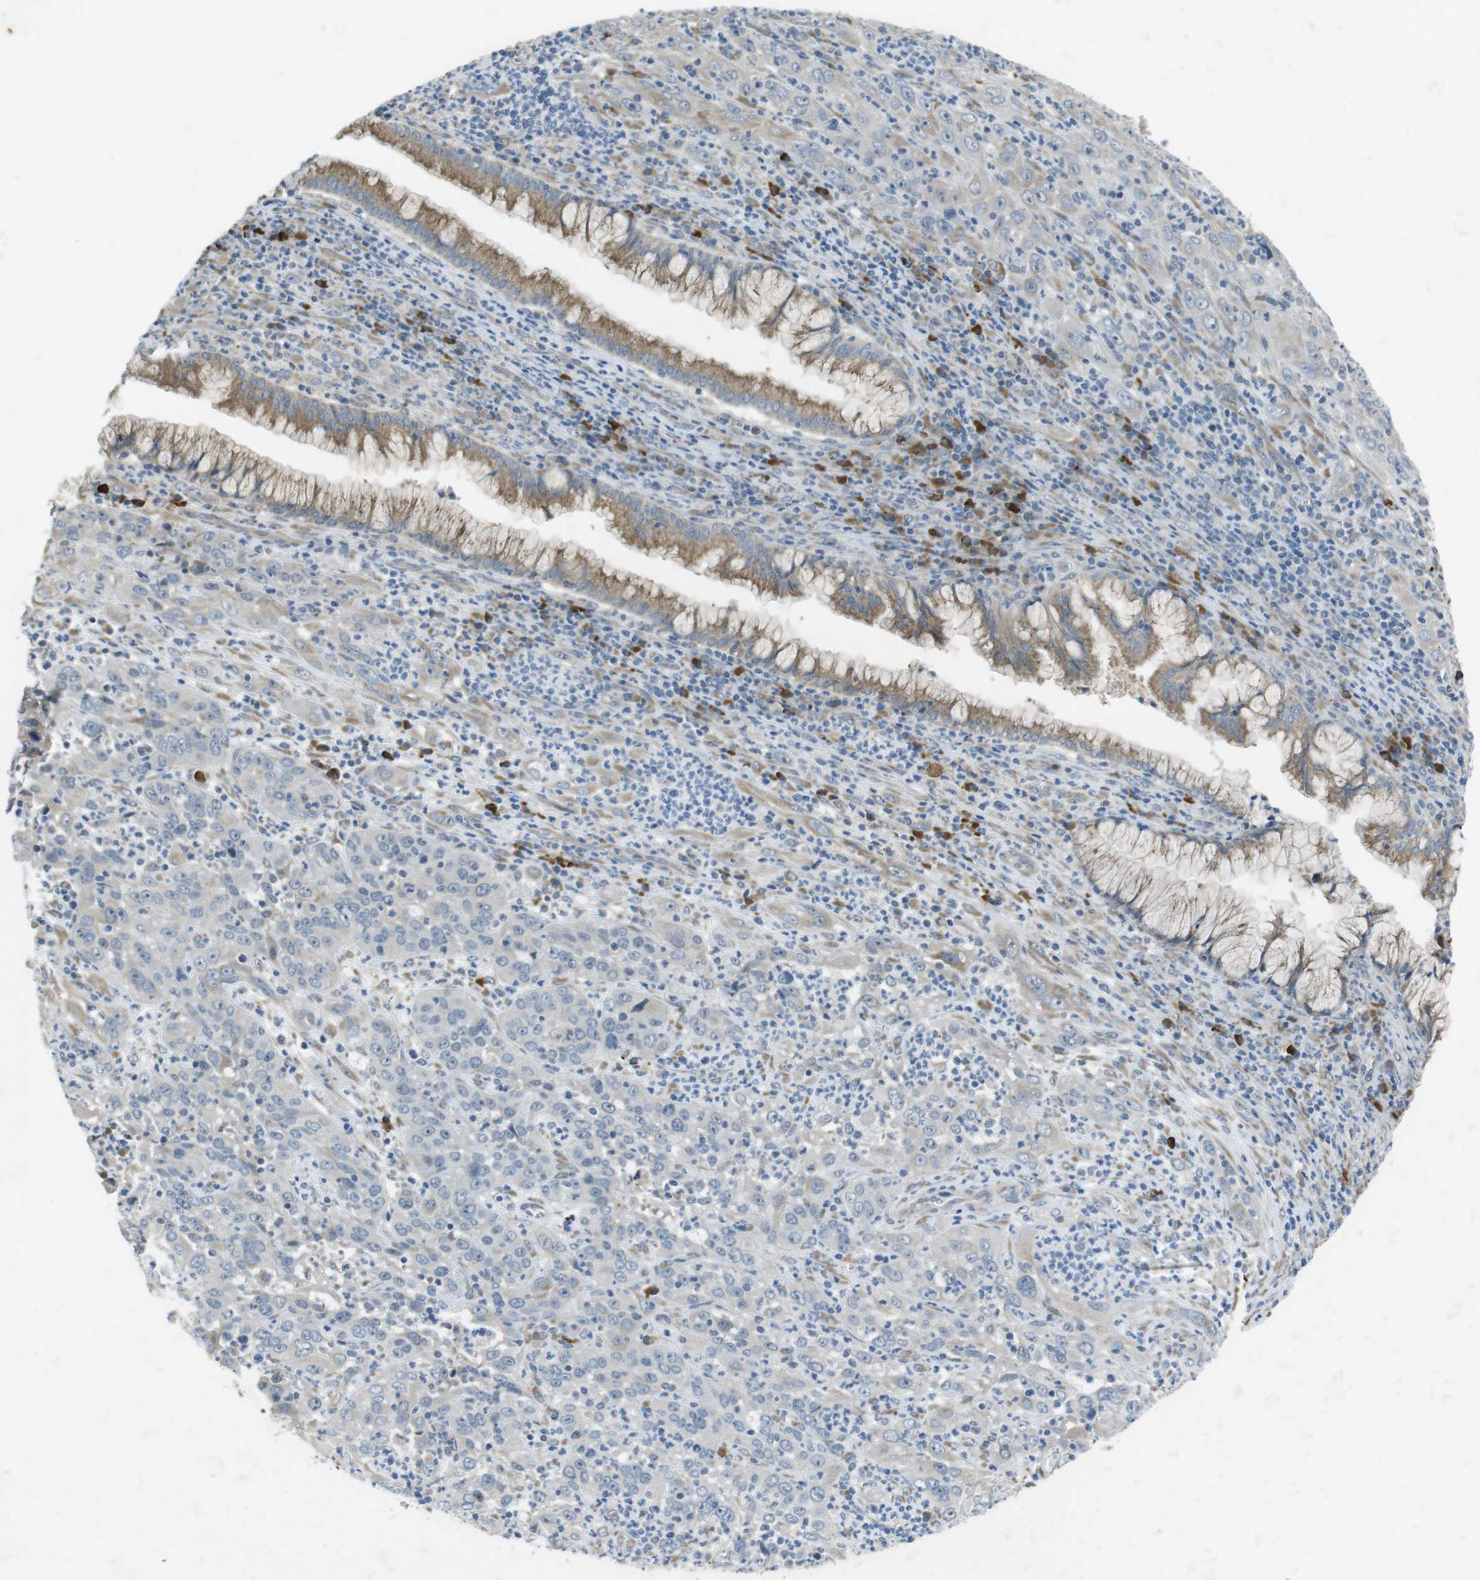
{"staining": {"intensity": "negative", "quantity": "none", "location": "none"}, "tissue": "cervical cancer", "cell_type": "Tumor cells", "image_type": "cancer", "snomed": [{"axis": "morphology", "description": "Squamous cell carcinoma, NOS"}, {"axis": "topography", "description": "Cervix"}], "caption": "Tumor cells show no significant positivity in squamous cell carcinoma (cervical).", "gene": "FLCN", "patient": {"sex": "female", "age": 32}}